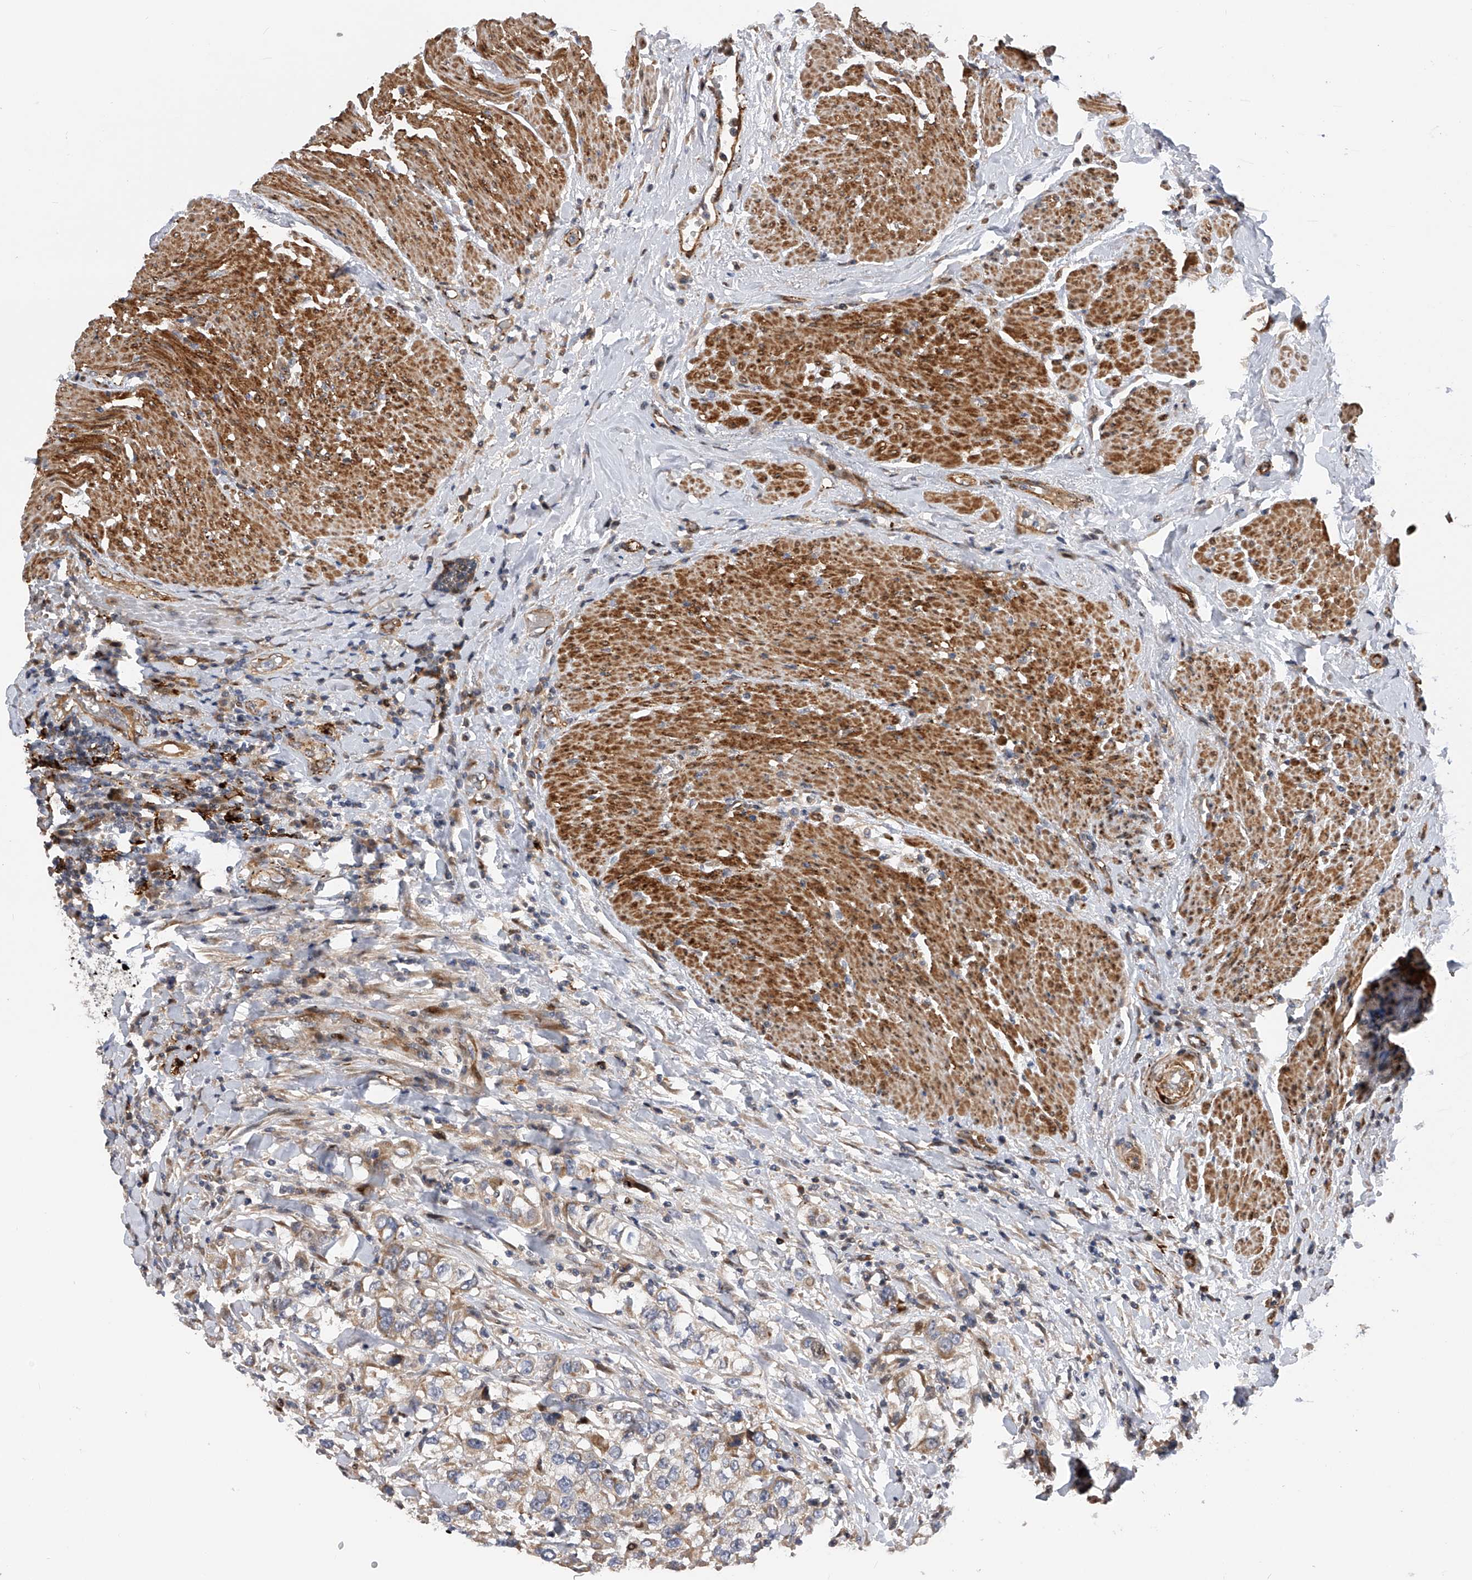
{"staining": {"intensity": "weak", "quantity": "25%-75%", "location": "cytoplasmic/membranous,nuclear"}, "tissue": "urothelial cancer", "cell_type": "Tumor cells", "image_type": "cancer", "snomed": [{"axis": "morphology", "description": "Urothelial carcinoma, High grade"}, {"axis": "topography", "description": "Urinary bladder"}], "caption": "DAB immunohistochemical staining of urothelial carcinoma (high-grade) demonstrates weak cytoplasmic/membranous and nuclear protein staining in about 25%-75% of tumor cells.", "gene": "PDSS2", "patient": {"sex": "female", "age": 80}}